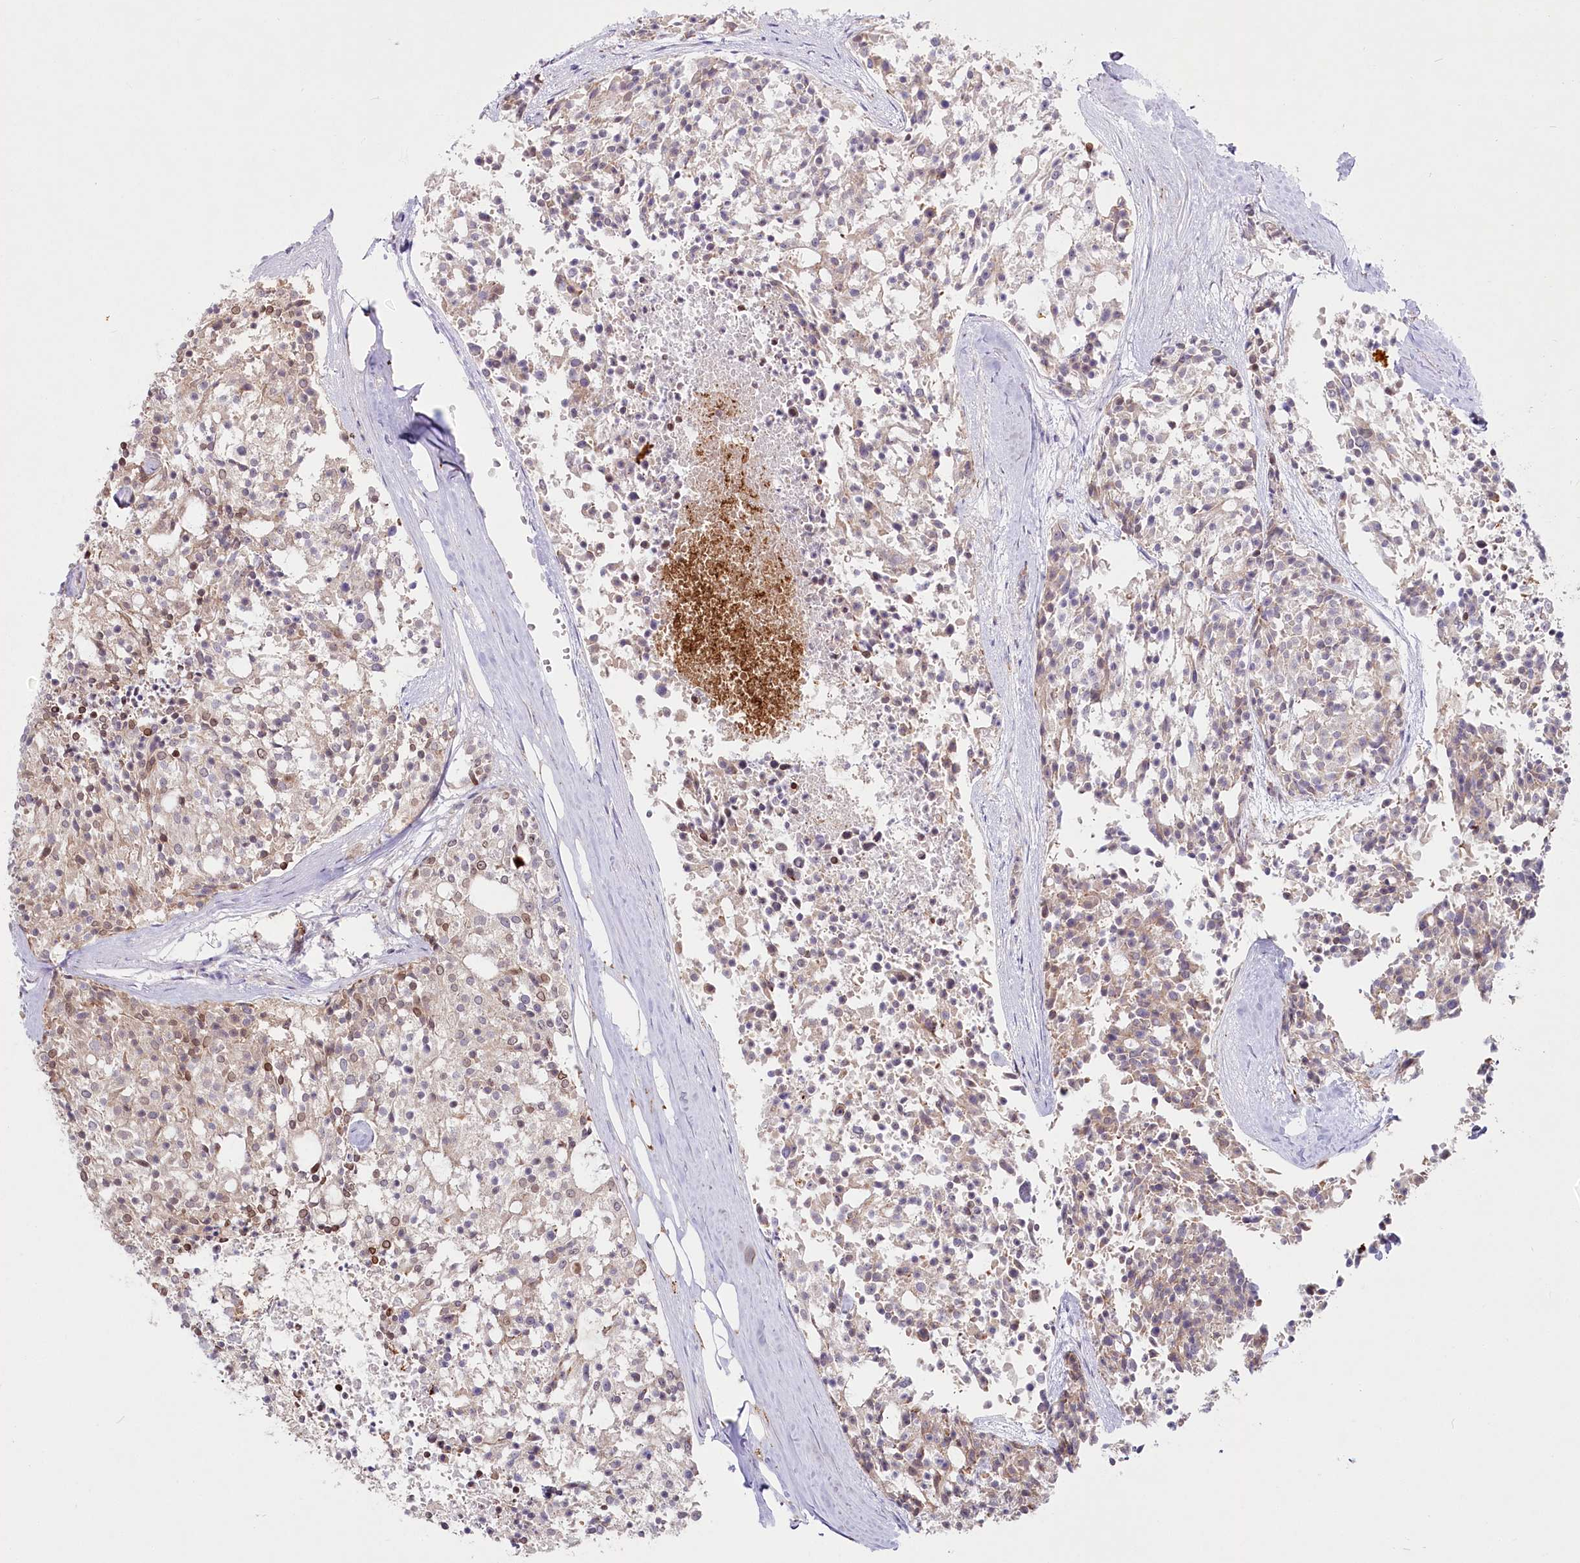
{"staining": {"intensity": "moderate", "quantity": "25%-75%", "location": "nuclear"}, "tissue": "carcinoid", "cell_type": "Tumor cells", "image_type": "cancer", "snomed": [{"axis": "morphology", "description": "Carcinoid, malignant, NOS"}, {"axis": "topography", "description": "Pancreas"}], "caption": "Carcinoid (malignant) stained for a protein (brown) reveals moderate nuclear positive expression in about 25%-75% of tumor cells.", "gene": "SPINK13", "patient": {"sex": "female", "age": 54}}